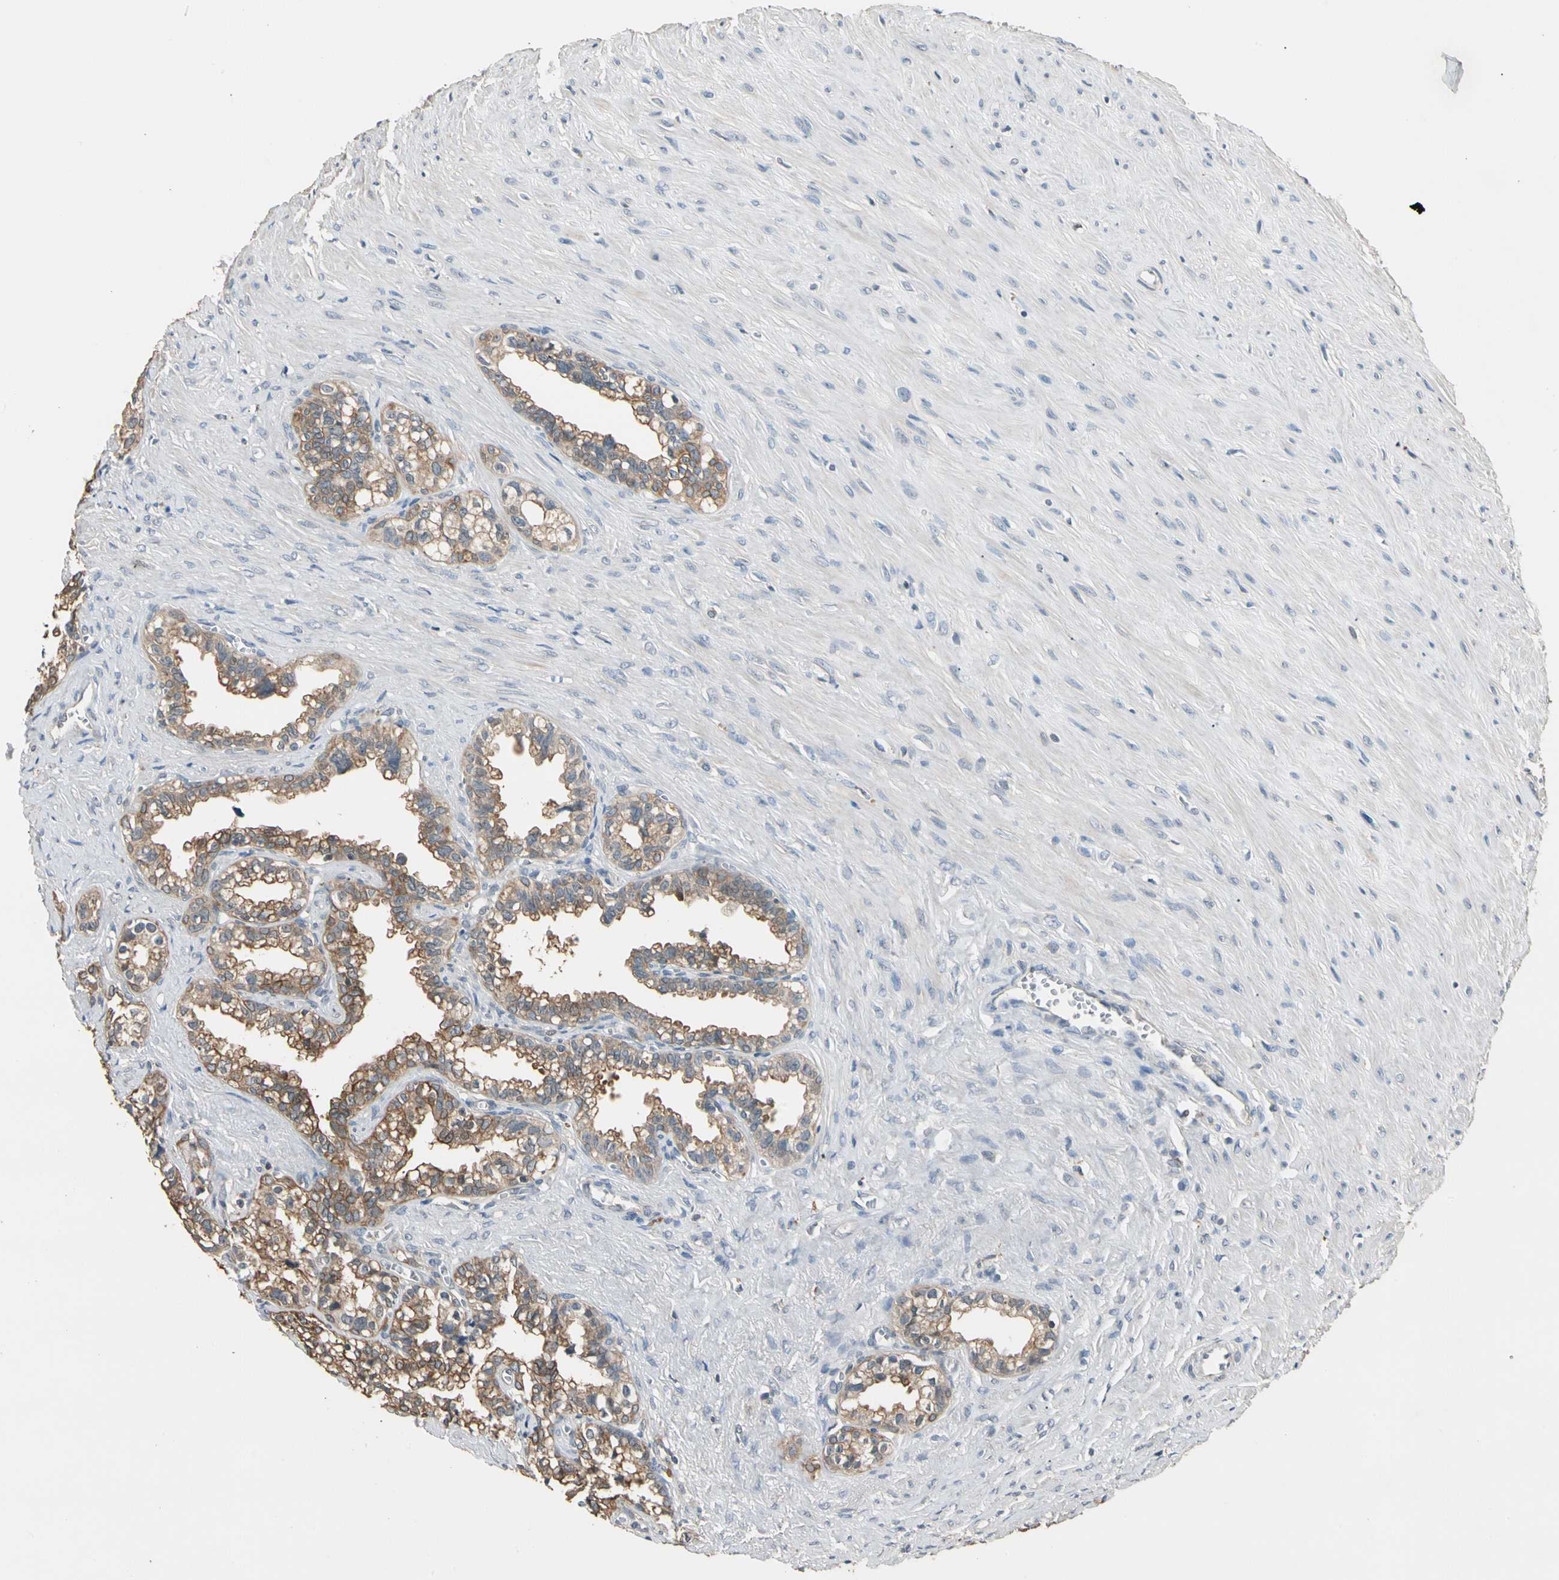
{"staining": {"intensity": "moderate", "quantity": ">75%", "location": "cytoplasmic/membranous"}, "tissue": "seminal vesicle", "cell_type": "Glandular cells", "image_type": "normal", "snomed": [{"axis": "morphology", "description": "Normal tissue, NOS"}, {"axis": "topography", "description": "Seminal veicle"}], "caption": "A high-resolution photomicrograph shows IHC staining of unremarkable seminal vesicle, which reveals moderate cytoplasmic/membranous staining in about >75% of glandular cells. (brown staining indicates protein expression, while blue staining denotes nuclei).", "gene": "MAP3K7", "patient": {"sex": "male", "age": 60}}